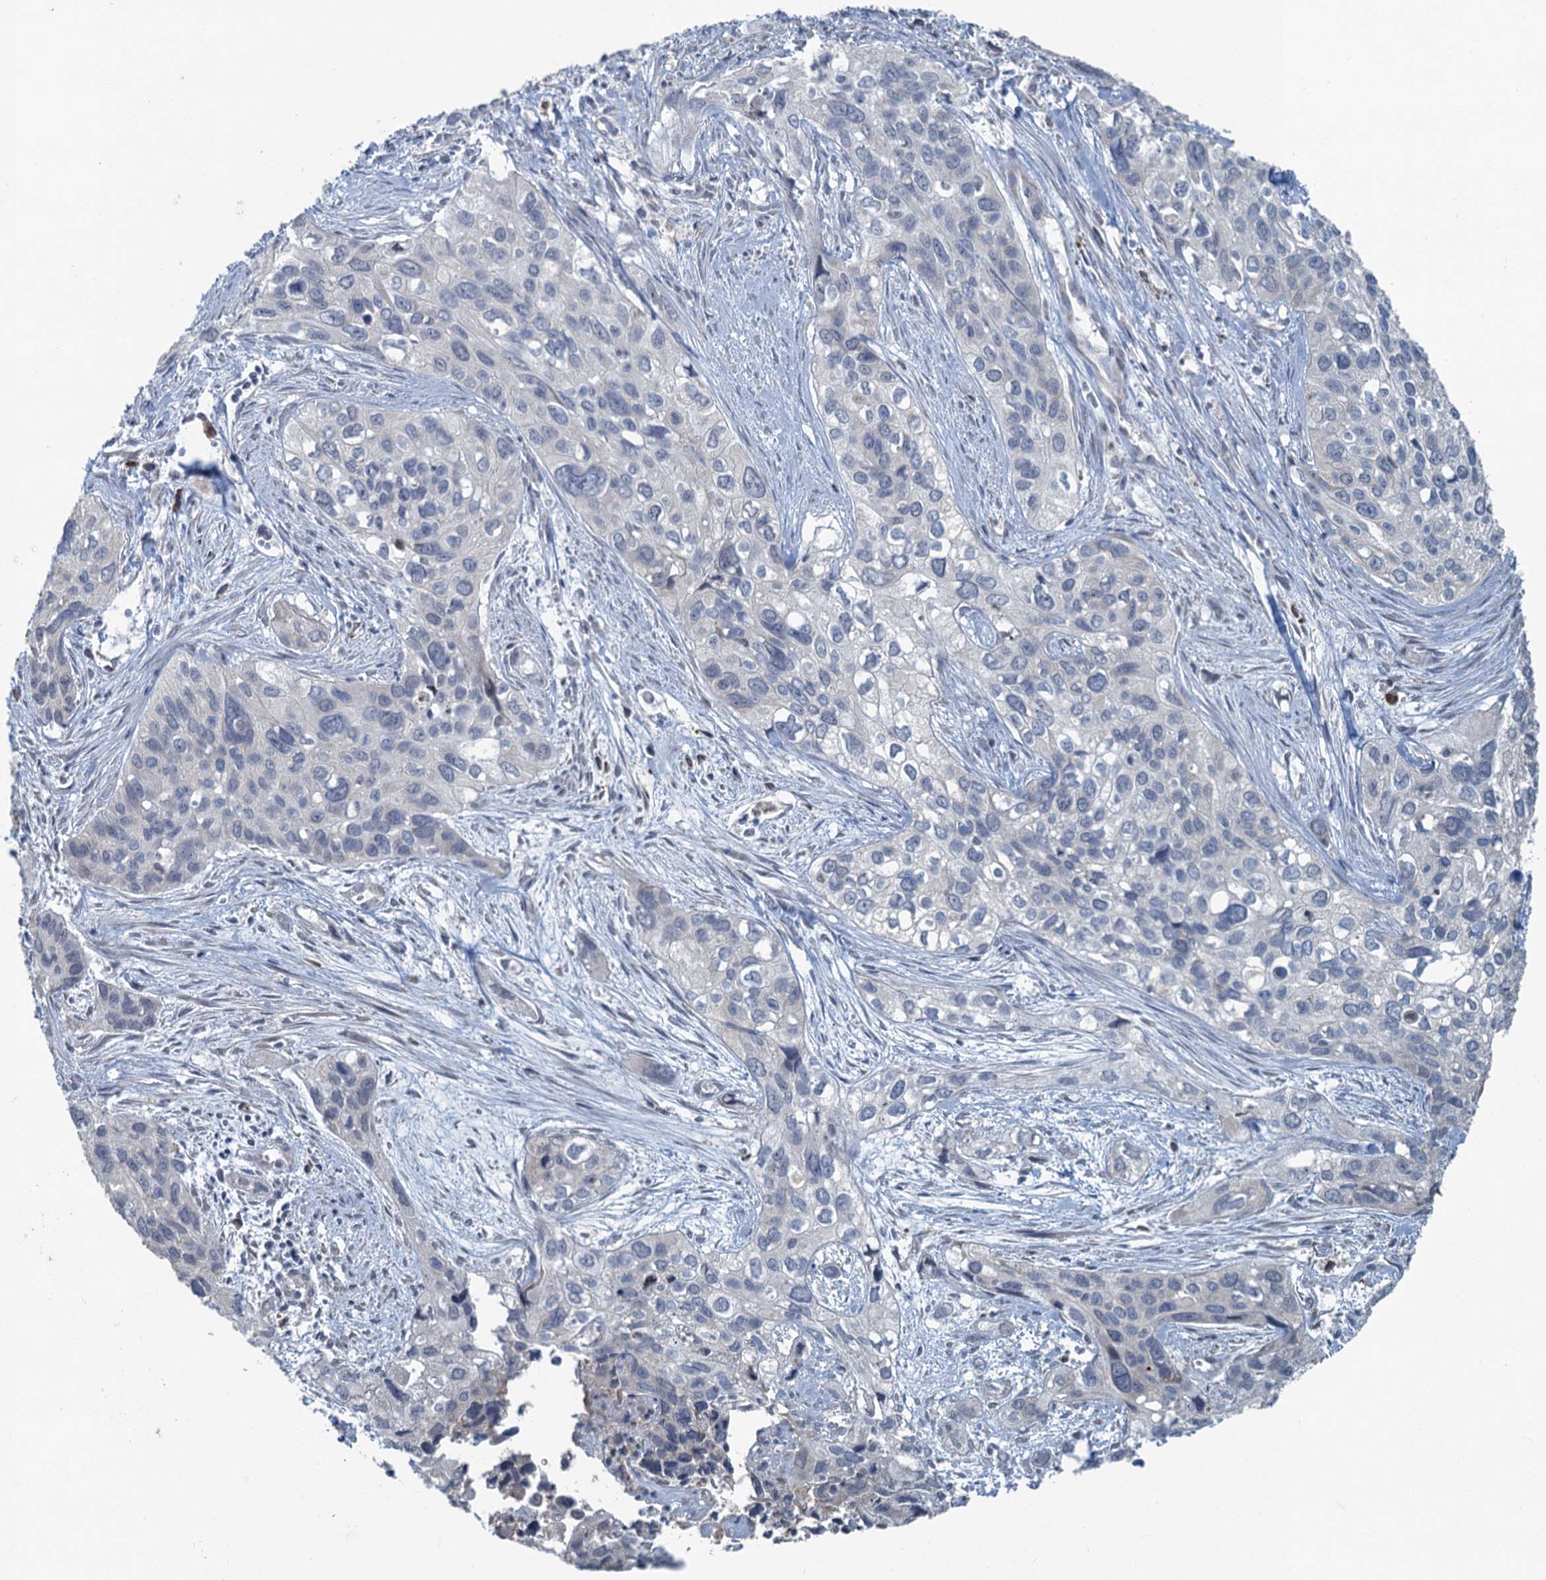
{"staining": {"intensity": "negative", "quantity": "none", "location": "none"}, "tissue": "cervical cancer", "cell_type": "Tumor cells", "image_type": "cancer", "snomed": [{"axis": "morphology", "description": "Squamous cell carcinoma, NOS"}, {"axis": "topography", "description": "Cervix"}], "caption": "A histopathology image of squamous cell carcinoma (cervical) stained for a protein exhibits no brown staining in tumor cells. (Immunohistochemistry (ihc), brightfield microscopy, high magnification).", "gene": "TEX35", "patient": {"sex": "female", "age": 55}}